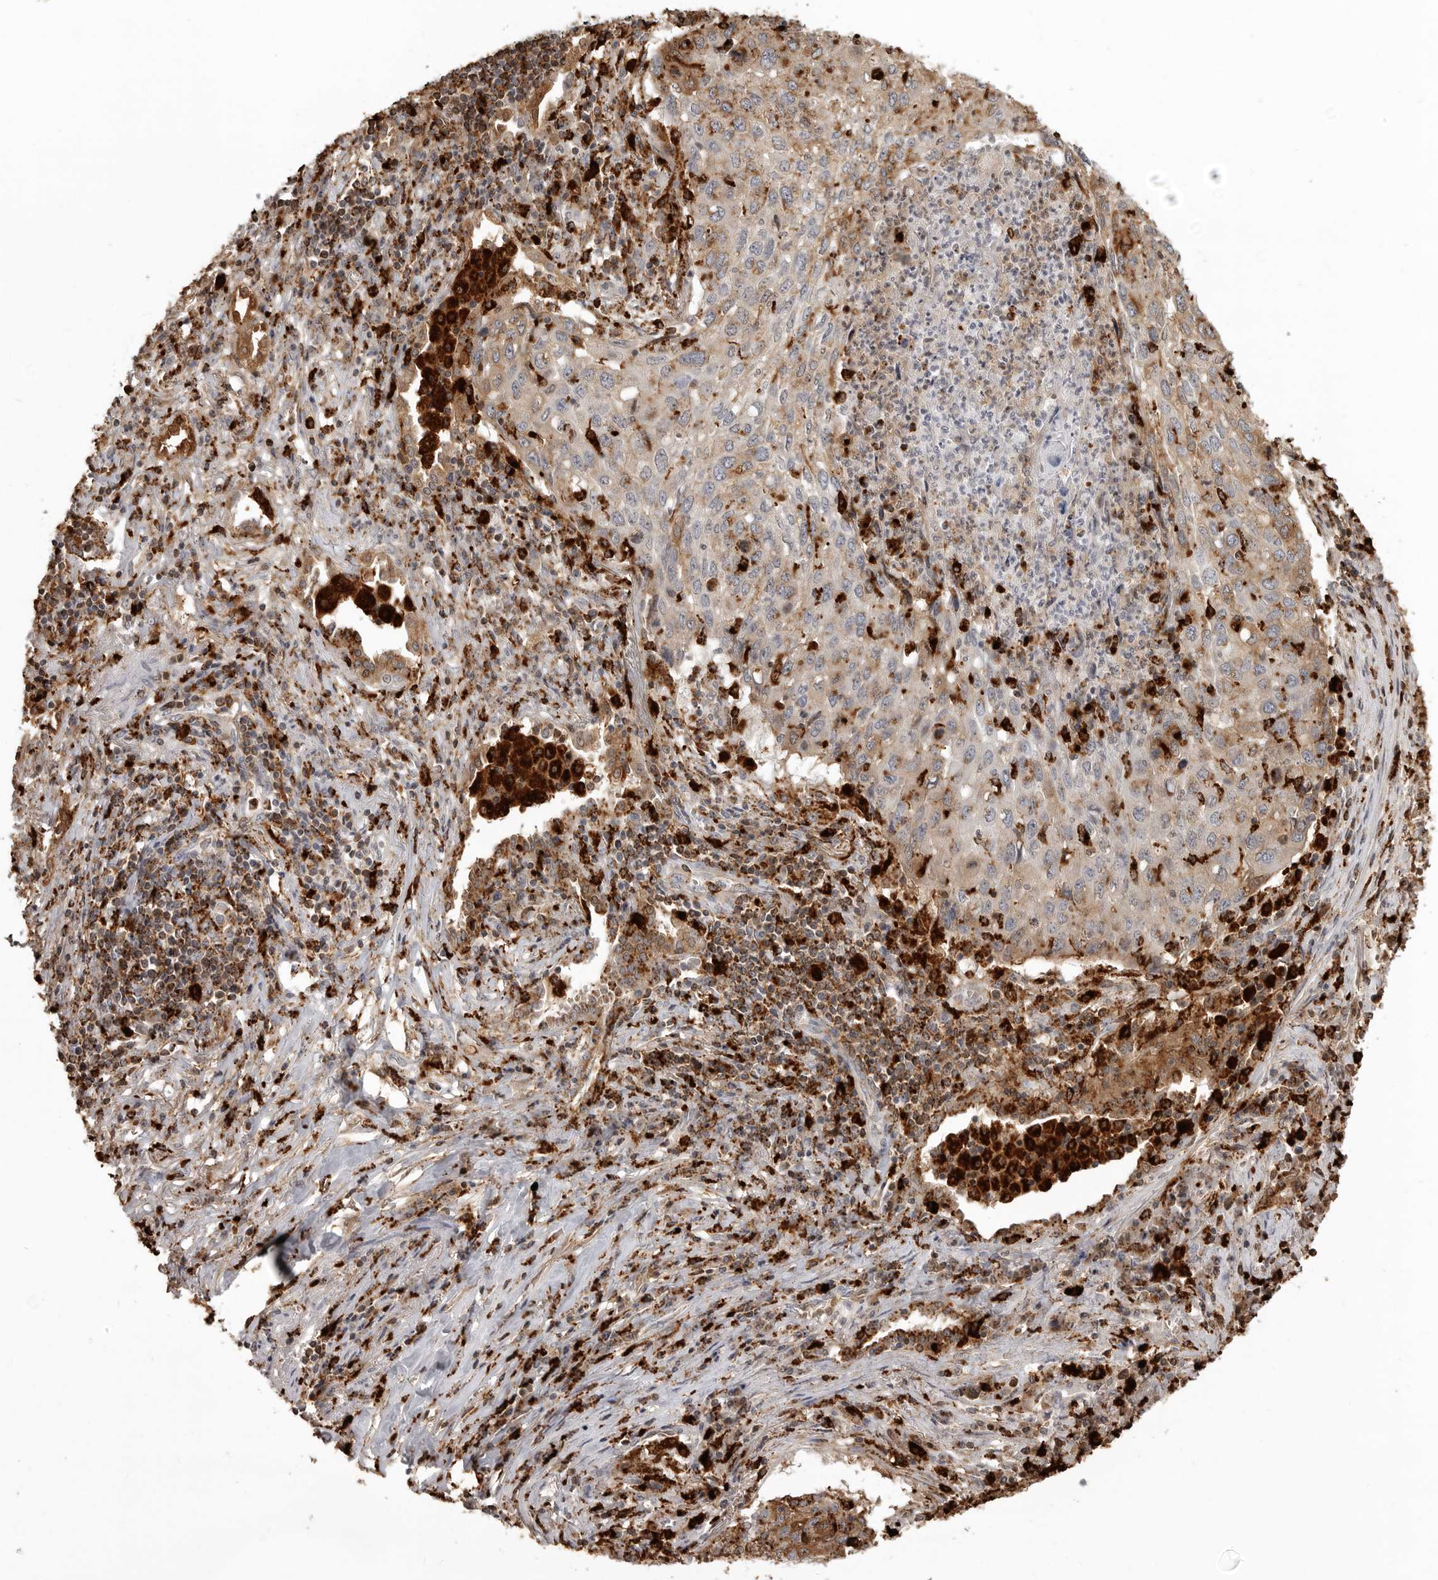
{"staining": {"intensity": "moderate", "quantity": "<25%", "location": "cytoplasmic/membranous"}, "tissue": "lung cancer", "cell_type": "Tumor cells", "image_type": "cancer", "snomed": [{"axis": "morphology", "description": "Squamous cell carcinoma, NOS"}, {"axis": "topography", "description": "Lung"}], "caption": "DAB (3,3'-diaminobenzidine) immunohistochemical staining of human squamous cell carcinoma (lung) demonstrates moderate cytoplasmic/membranous protein staining in about <25% of tumor cells.", "gene": "IFI30", "patient": {"sex": "female", "age": 63}}